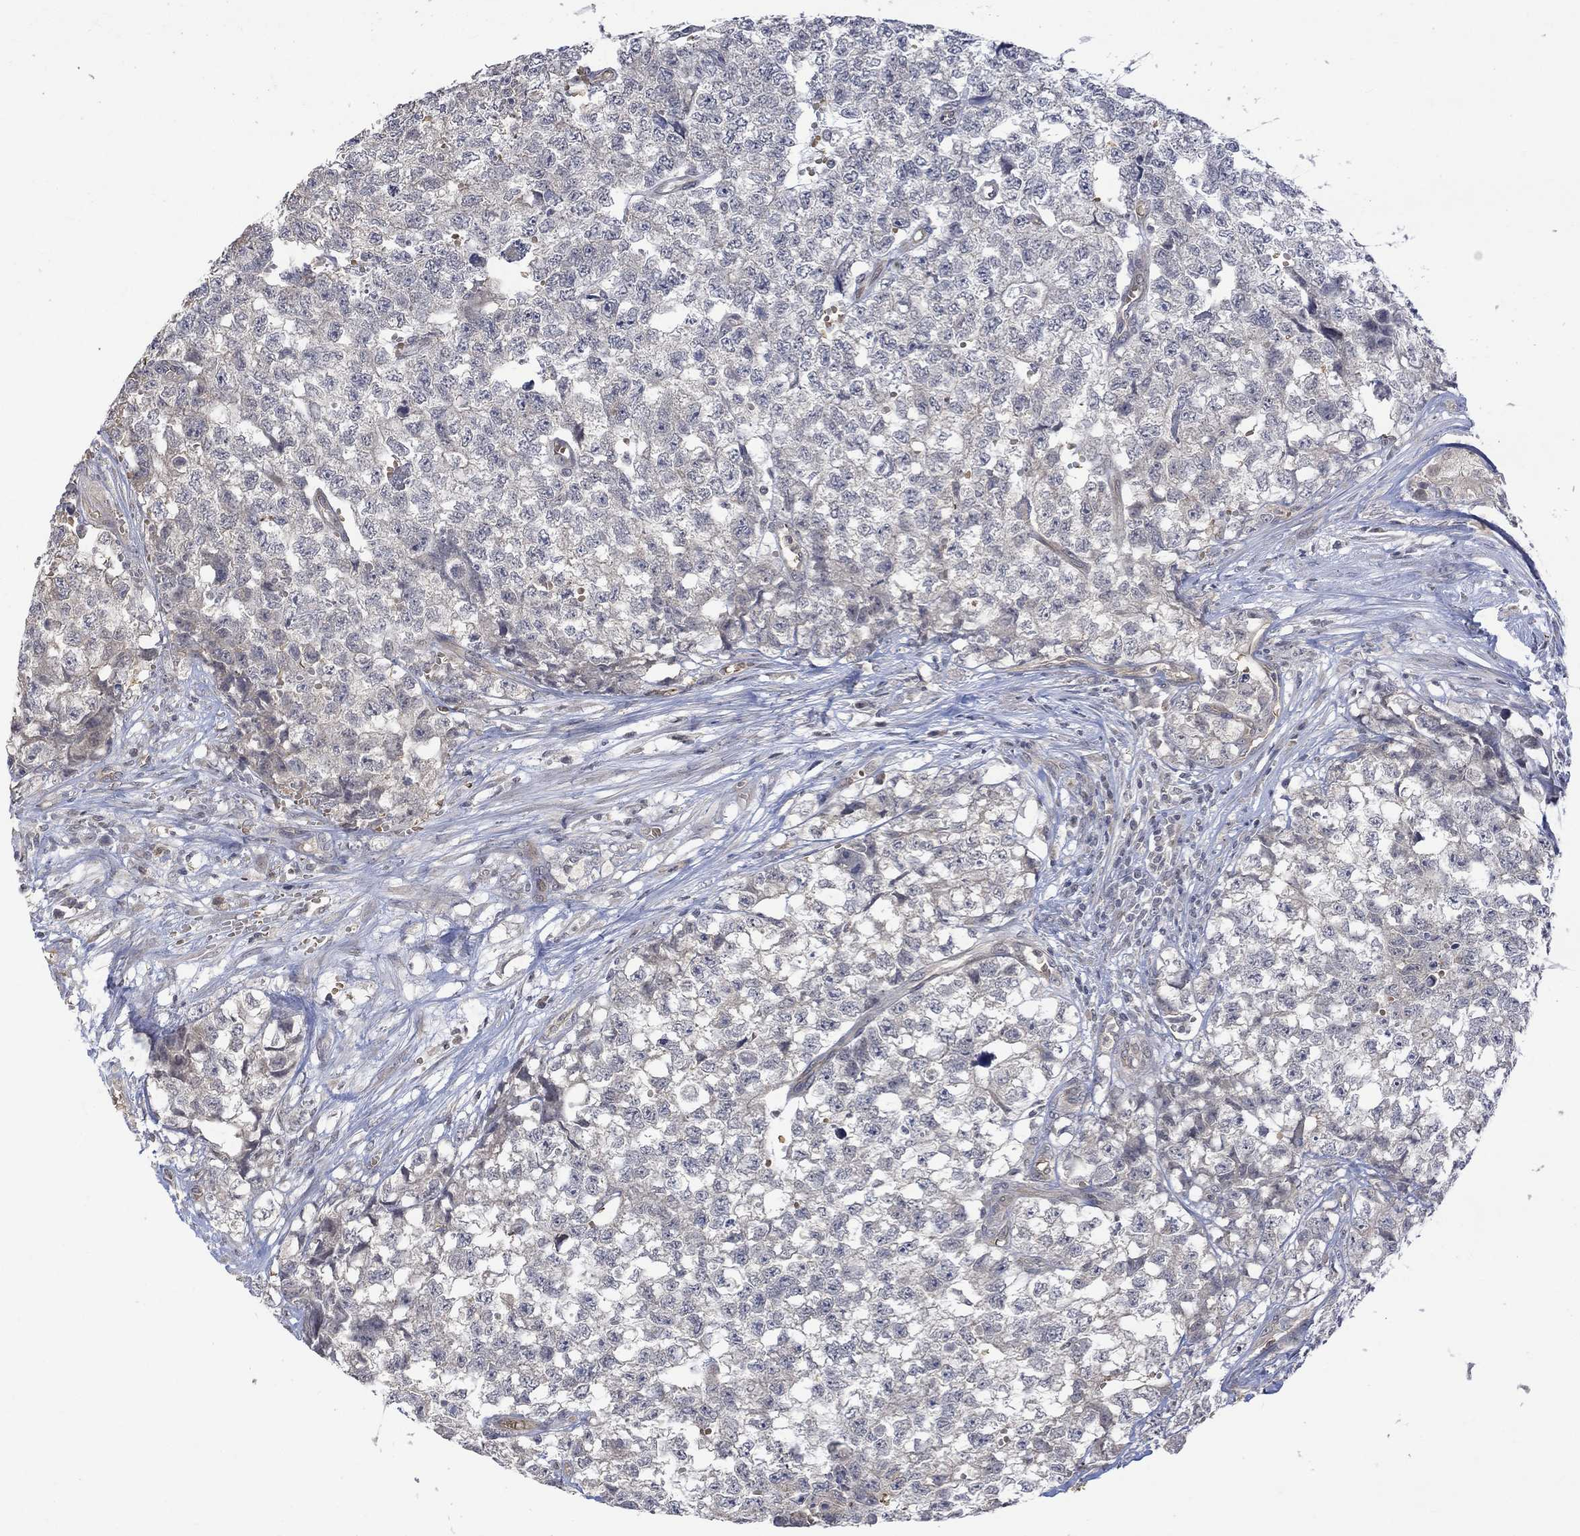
{"staining": {"intensity": "negative", "quantity": "none", "location": "none"}, "tissue": "testis cancer", "cell_type": "Tumor cells", "image_type": "cancer", "snomed": [{"axis": "morphology", "description": "Seminoma, NOS"}, {"axis": "morphology", "description": "Carcinoma, Embryonal, NOS"}, {"axis": "topography", "description": "Testis"}], "caption": "There is no significant staining in tumor cells of testis seminoma.", "gene": "GRIN2D", "patient": {"sex": "male", "age": 22}}